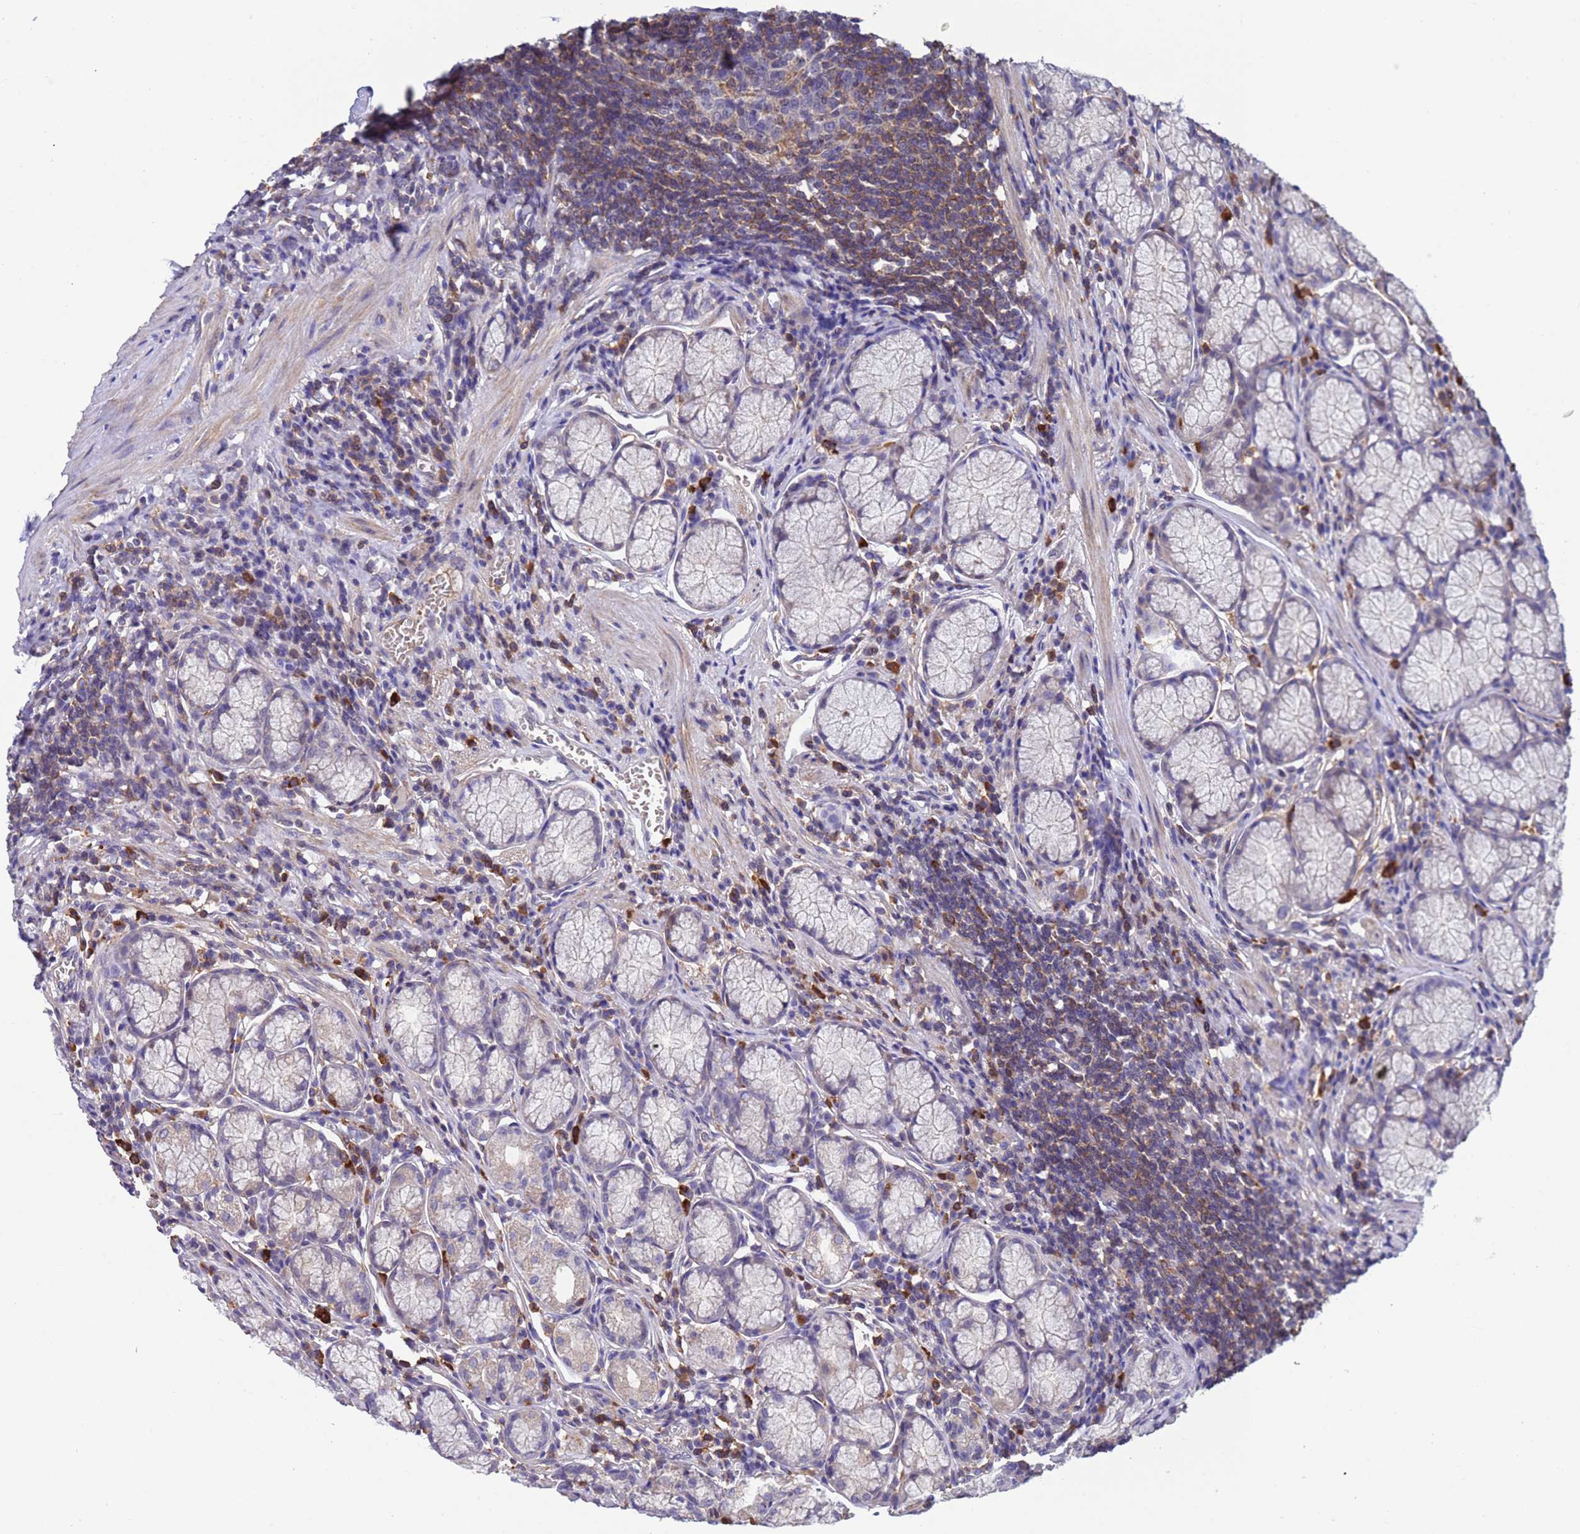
{"staining": {"intensity": "weak", "quantity": "<25%", "location": "cytoplasmic/membranous"}, "tissue": "stomach", "cell_type": "Glandular cells", "image_type": "normal", "snomed": [{"axis": "morphology", "description": "Normal tissue, NOS"}, {"axis": "topography", "description": "Stomach"}], "caption": "IHC photomicrograph of unremarkable stomach: stomach stained with DAB (3,3'-diaminobenzidine) exhibits no significant protein positivity in glandular cells.", "gene": "AMPD3", "patient": {"sex": "male", "age": 55}}